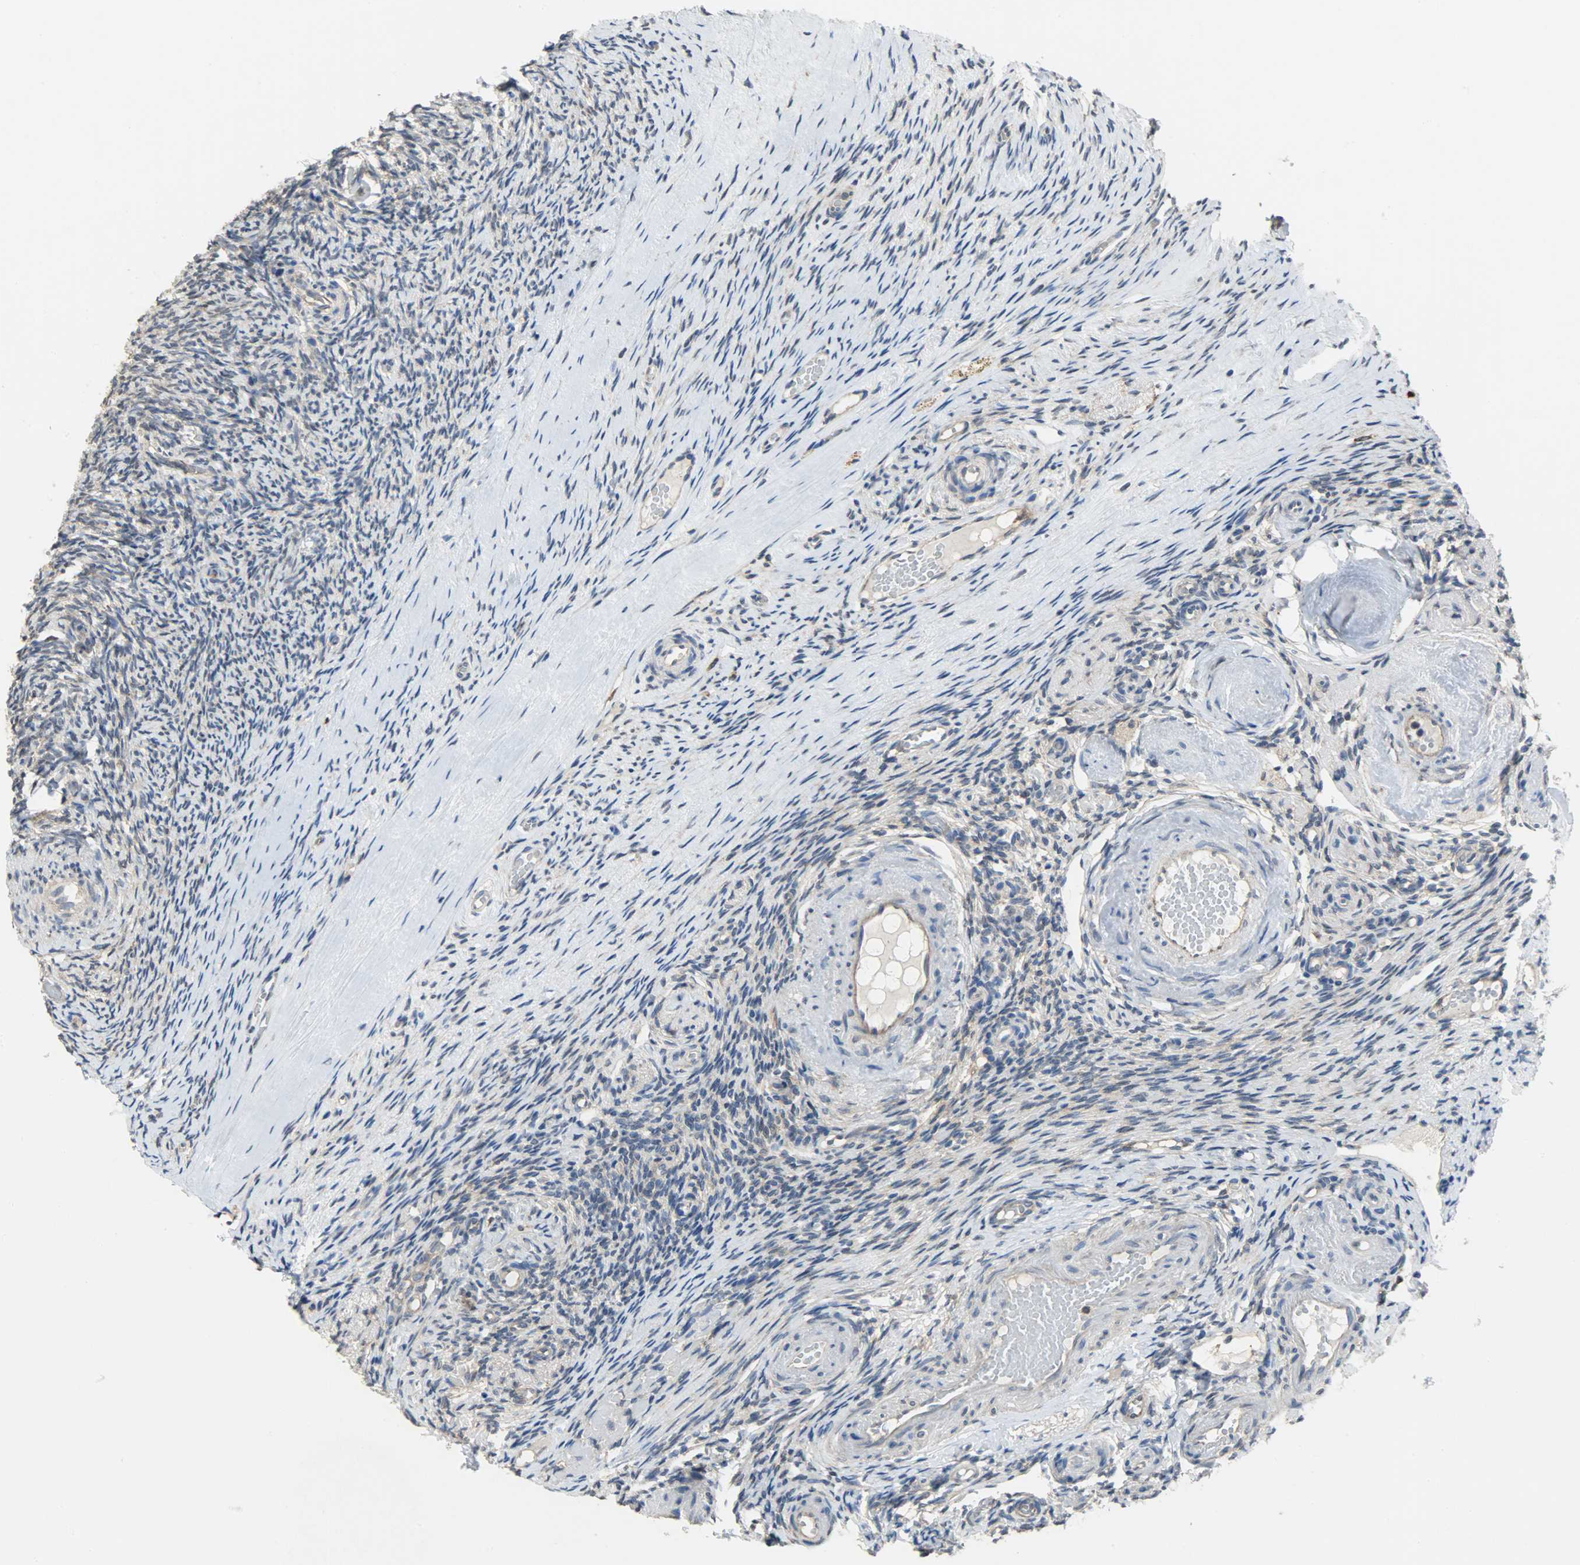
{"staining": {"intensity": "weak", "quantity": "25%-75%", "location": "cytoplasmic/membranous"}, "tissue": "ovary", "cell_type": "Ovarian stroma cells", "image_type": "normal", "snomed": [{"axis": "morphology", "description": "Normal tissue, NOS"}, {"axis": "topography", "description": "Ovary"}], "caption": "Human ovary stained with a brown dye shows weak cytoplasmic/membranous positive expression in about 25%-75% of ovarian stroma cells.", "gene": "TRIM21", "patient": {"sex": "female", "age": 60}}